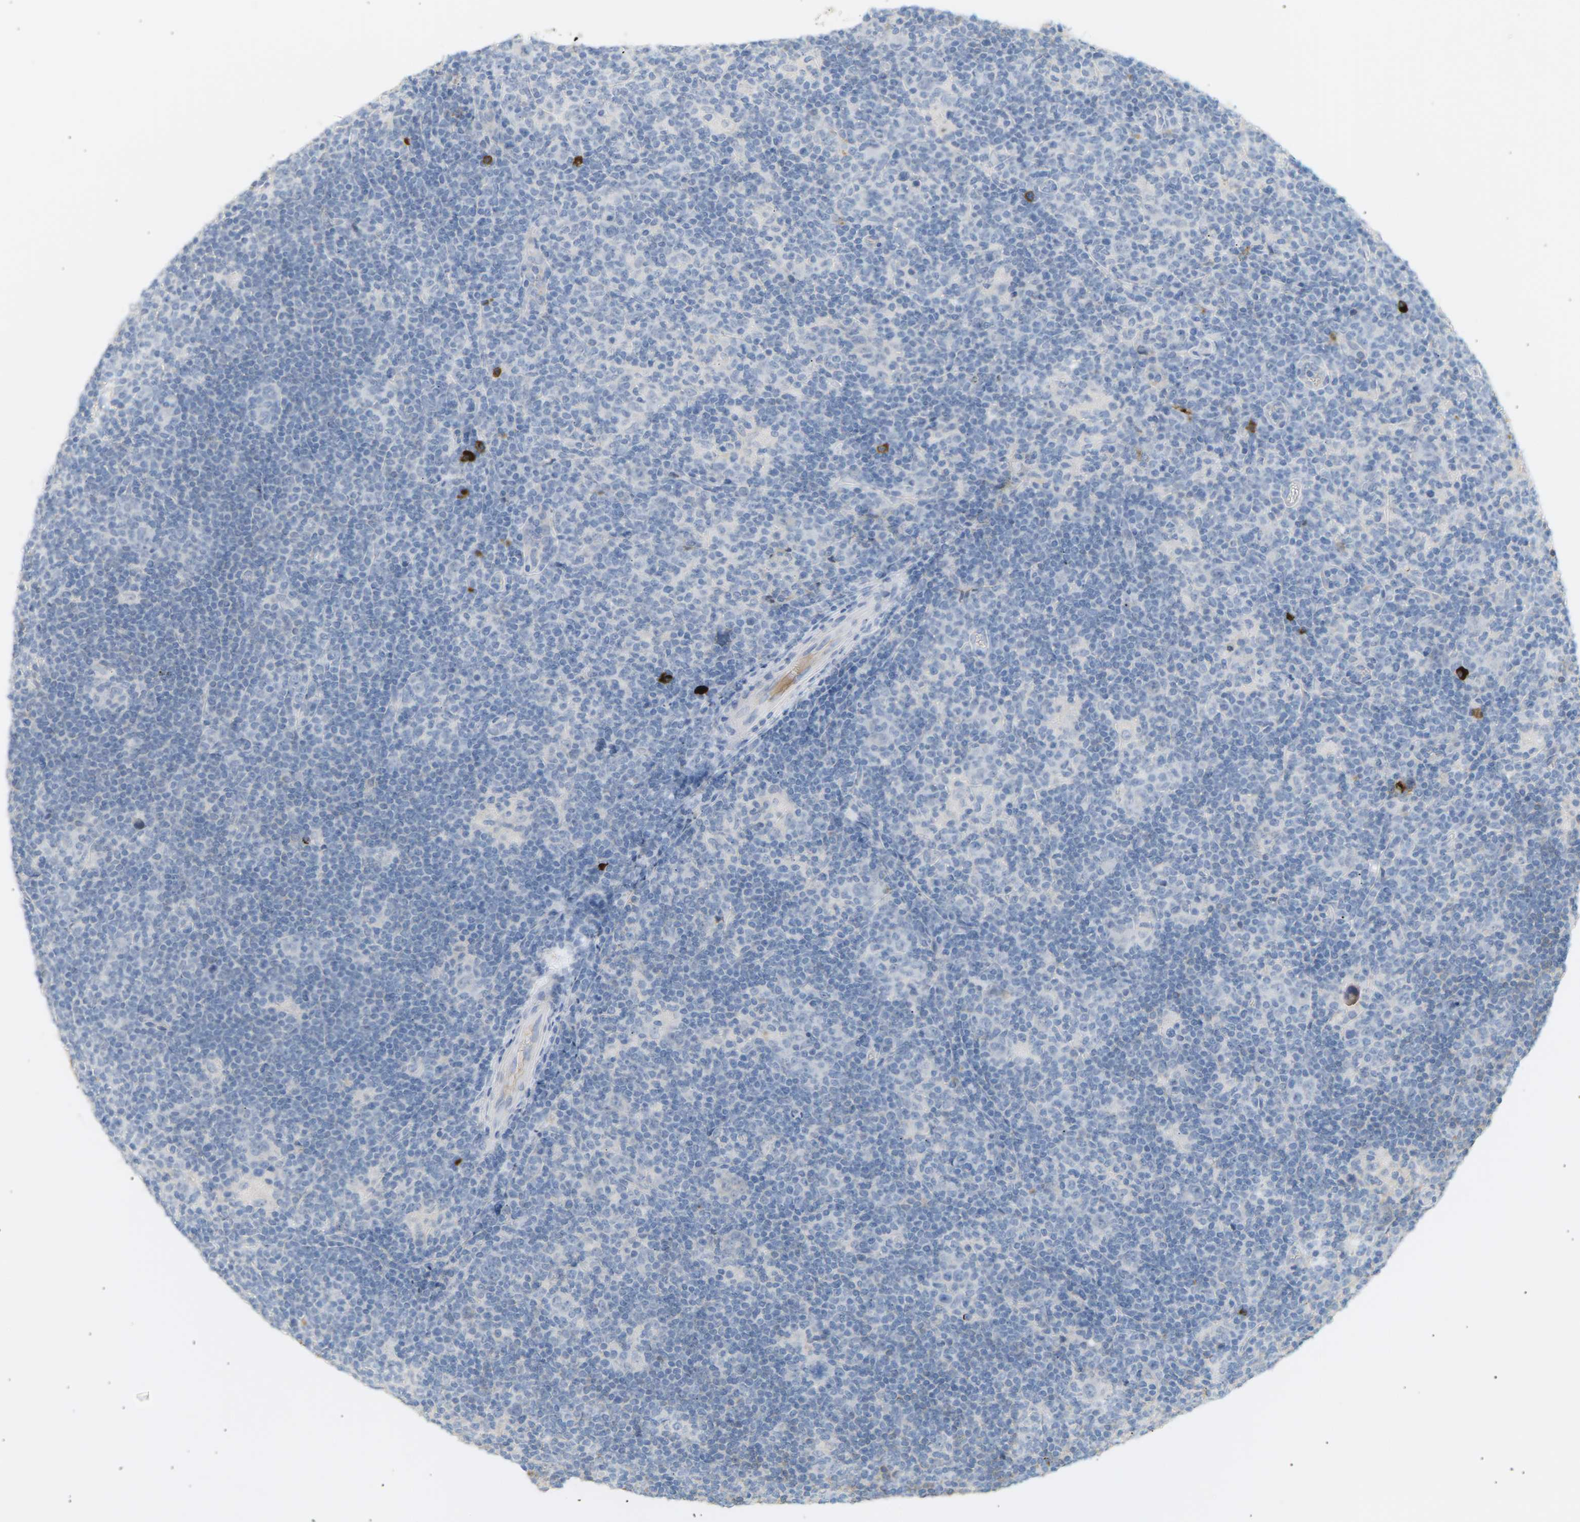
{"staining": {"intensity": "negative", "quantity": "none", "location": "none"}, "tissue": "lymphoma", "cell_type": "Tumor cells", "image_type": "cancer", "snomed": [{"axis": "morphology", "description": "Hodgkin's disease, NOS"}, {"axis": "topography", "description": "Lymph node"}], "caption": "Histopathology image shows no significant protein positivity in tumor cells of lymphoma. (DAB (3,3'-diaminobenzidine) IHC with hematoxylin counter stain).", "gene": "IGLC3", "patient": {"sex": "female", "age": 57}}